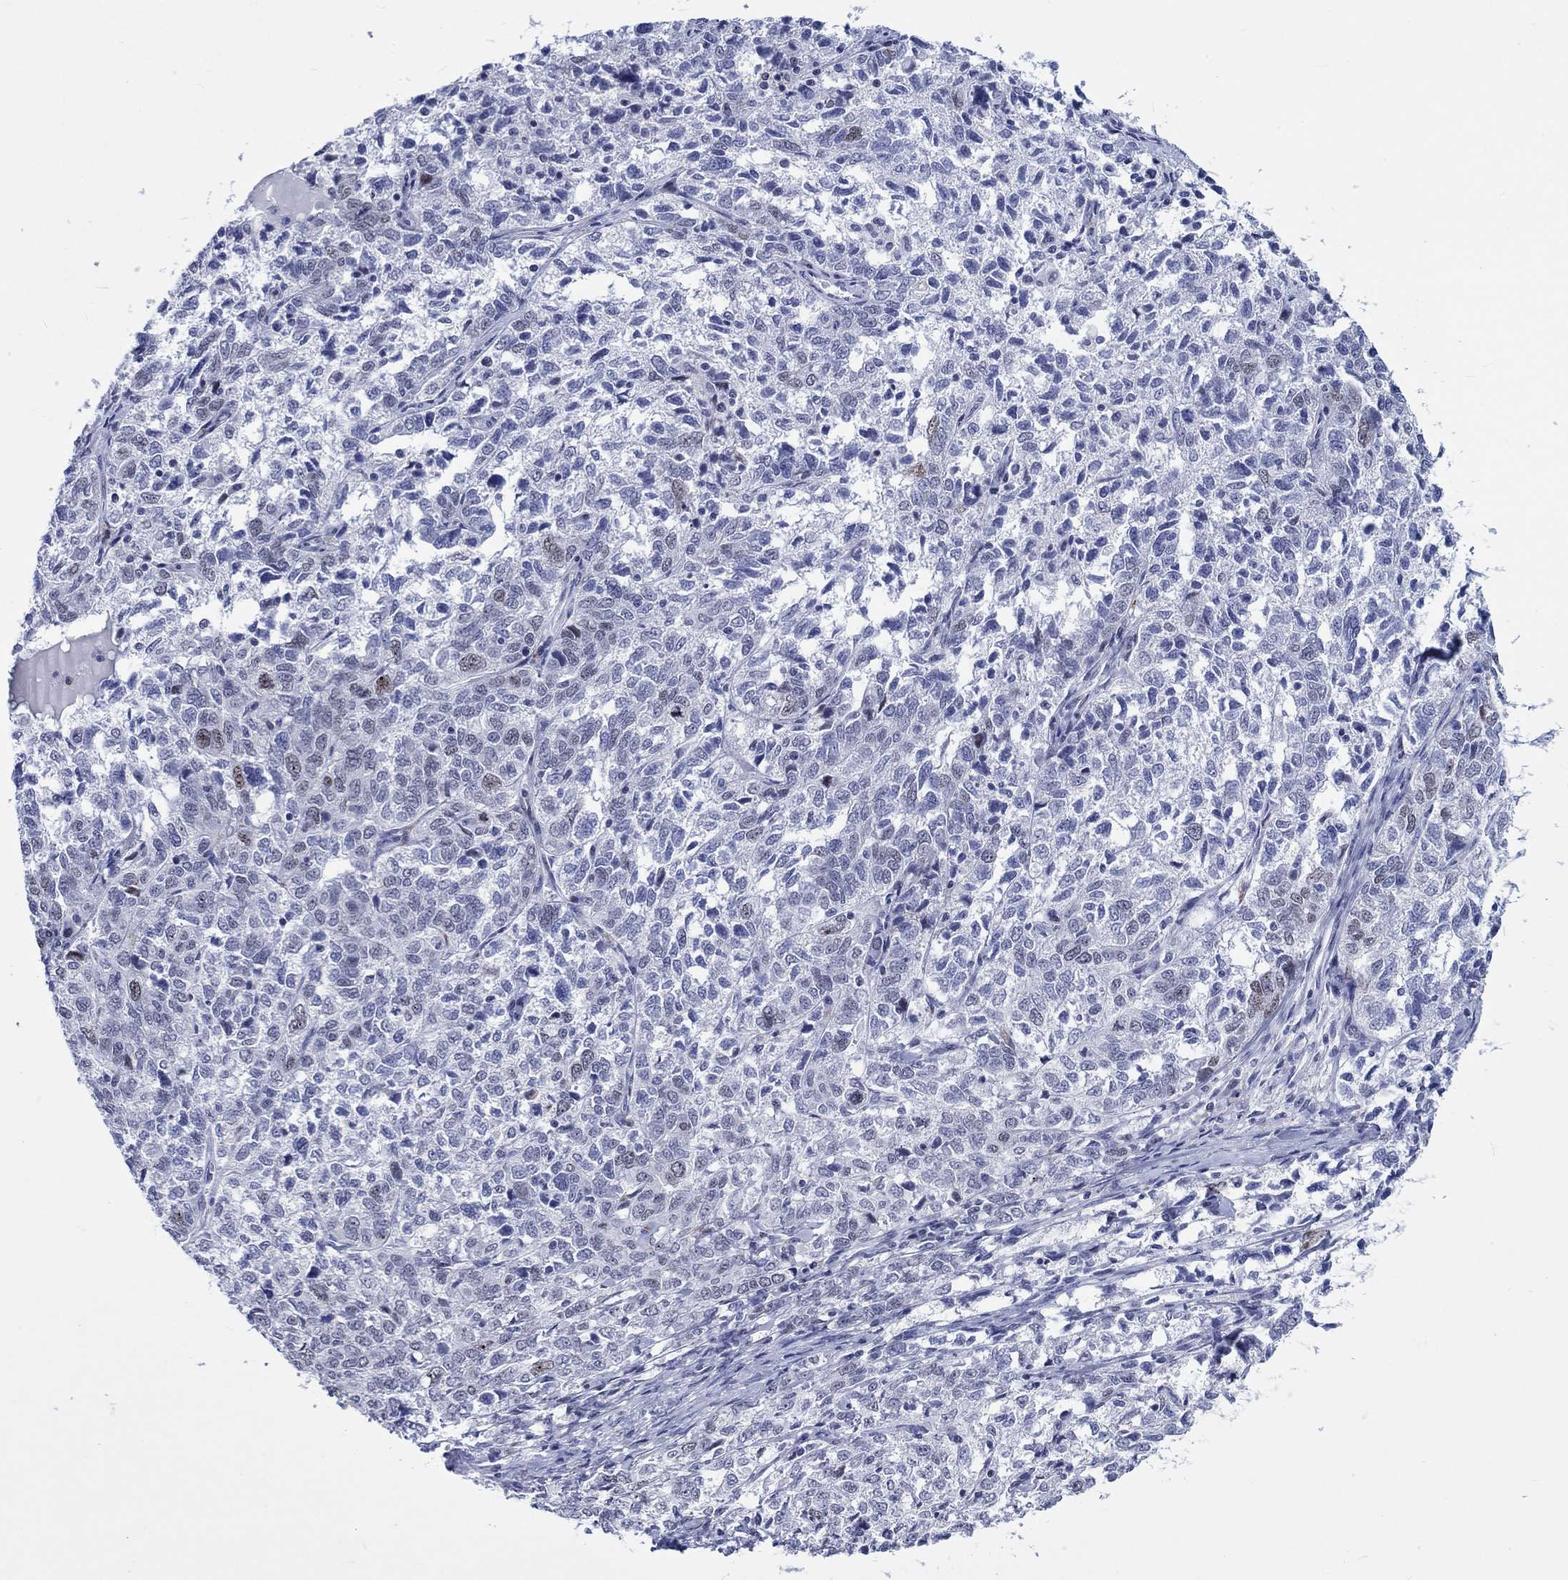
{"staining": {"intensity": "moderate", "quantity": "<25%", "location": "nuclear"}, "tissue": "ovarian cancer", "cell_type": "Tumor cells", "image_type": "cancer", "snomed": [{"axis": "morphology", "description": "Cystadenocarcinoma, serous, NOS"}, {"axis": "topography", "description": "Ovary"}], "caption": "Tumor cells show low levels of moderate nuclear staining in about <25% of cells in ovarian serous cystadenocarcinoma.", "gene": "CDCA2", "patient": {"sex": "female", "age": 71}}